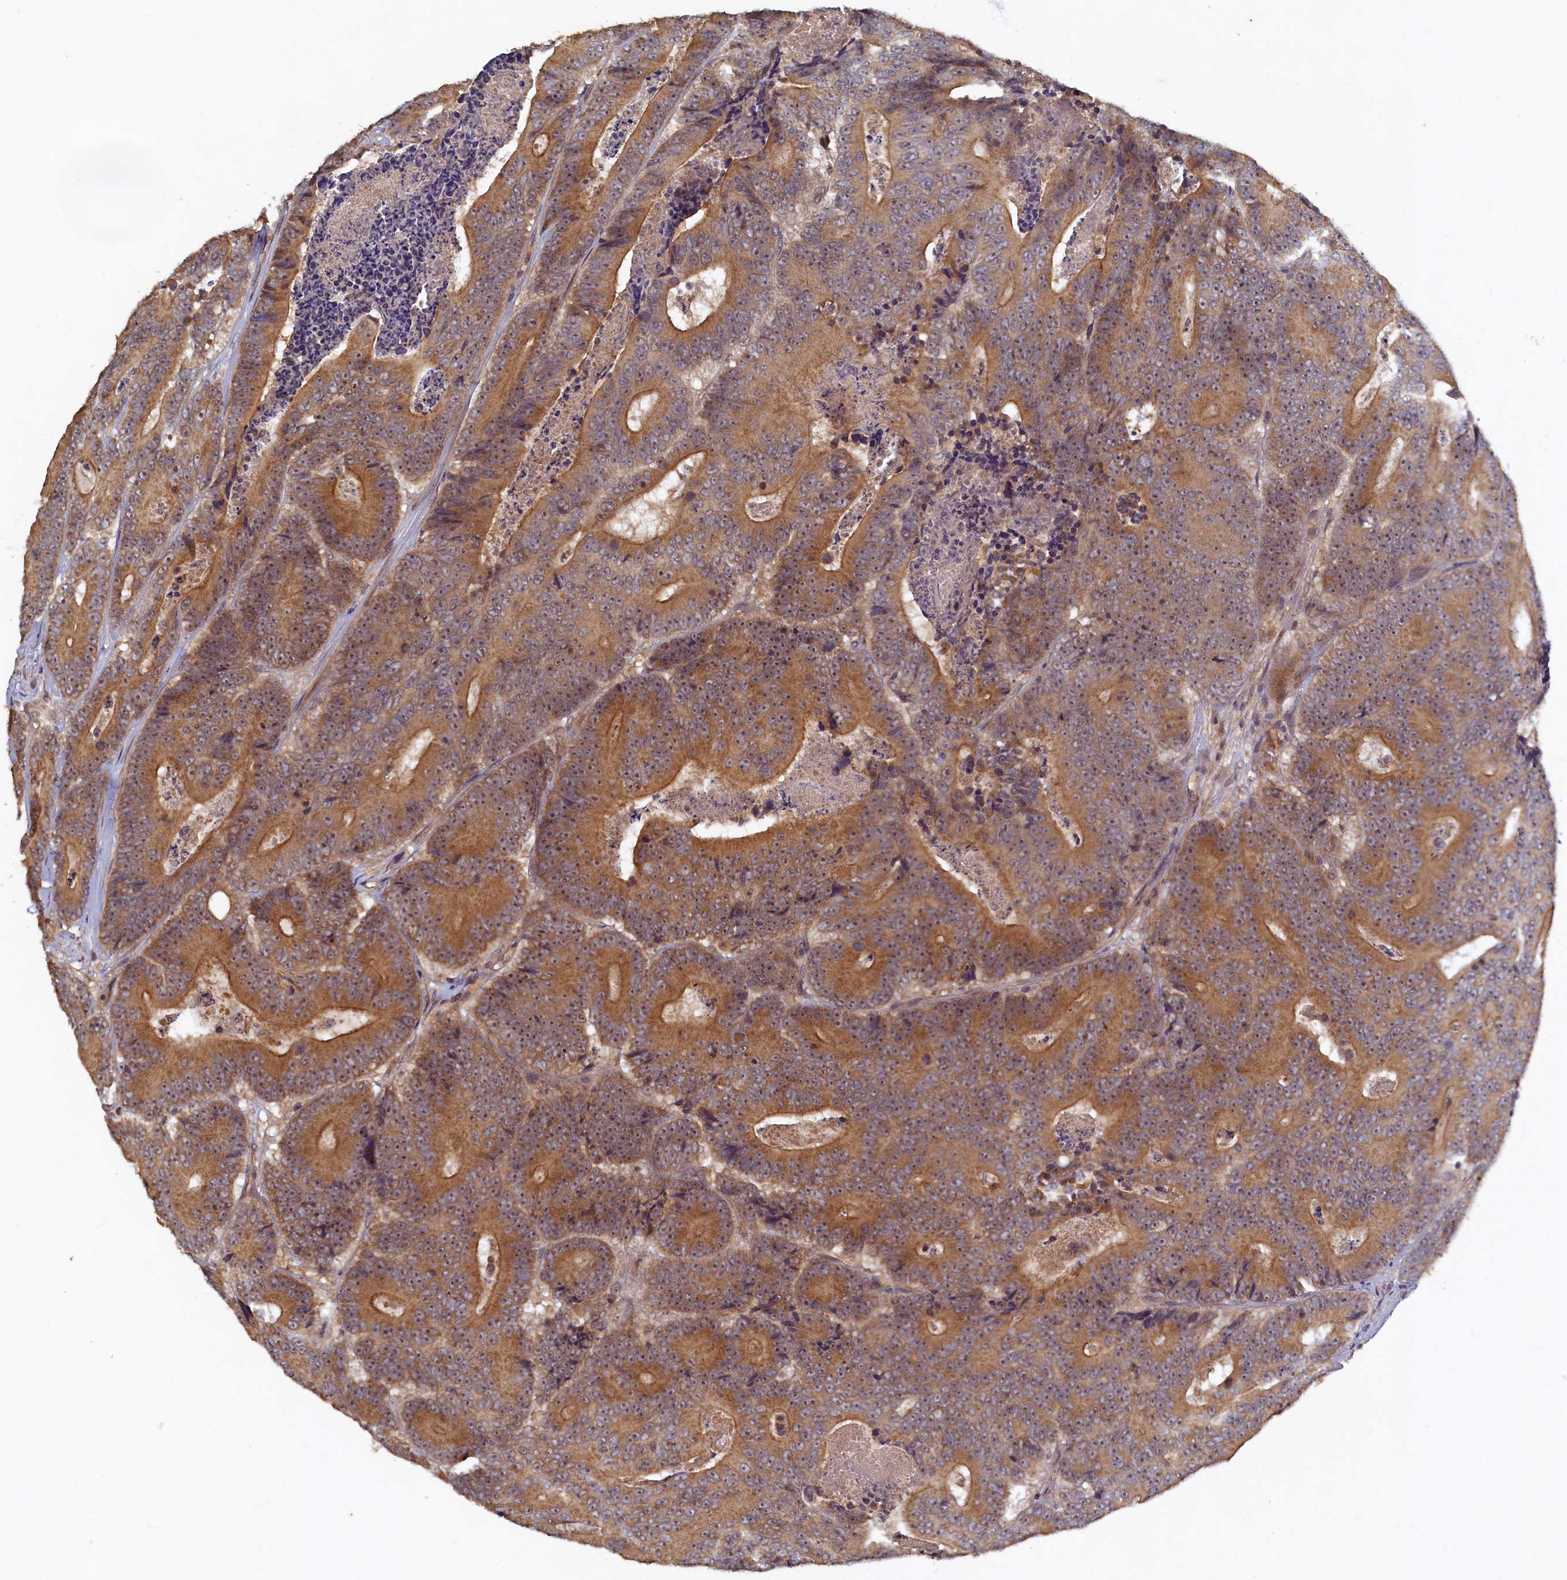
{"staining": {"intensity": "moderate", "quantity": ">75%", "location": "cytoplasmic/membranous"}, "tissue": "colorectal cancer", "cell_type": "Tumor cells", "image_type": "cancer", "snomed": [{"axis": "morphology", "description": "Adenocarcinoma, NOS"}, {"axis": "topography", "description": "Colon"}], "caption": "Colorectal cancer (adenocarcinoma) stained for a protein (brown) shows moderate cytoplasmic/membranous positive staining in about >75% of tumor cells.", "gene": "CEP20", "patient": {"sex": "male", "age": 83}}